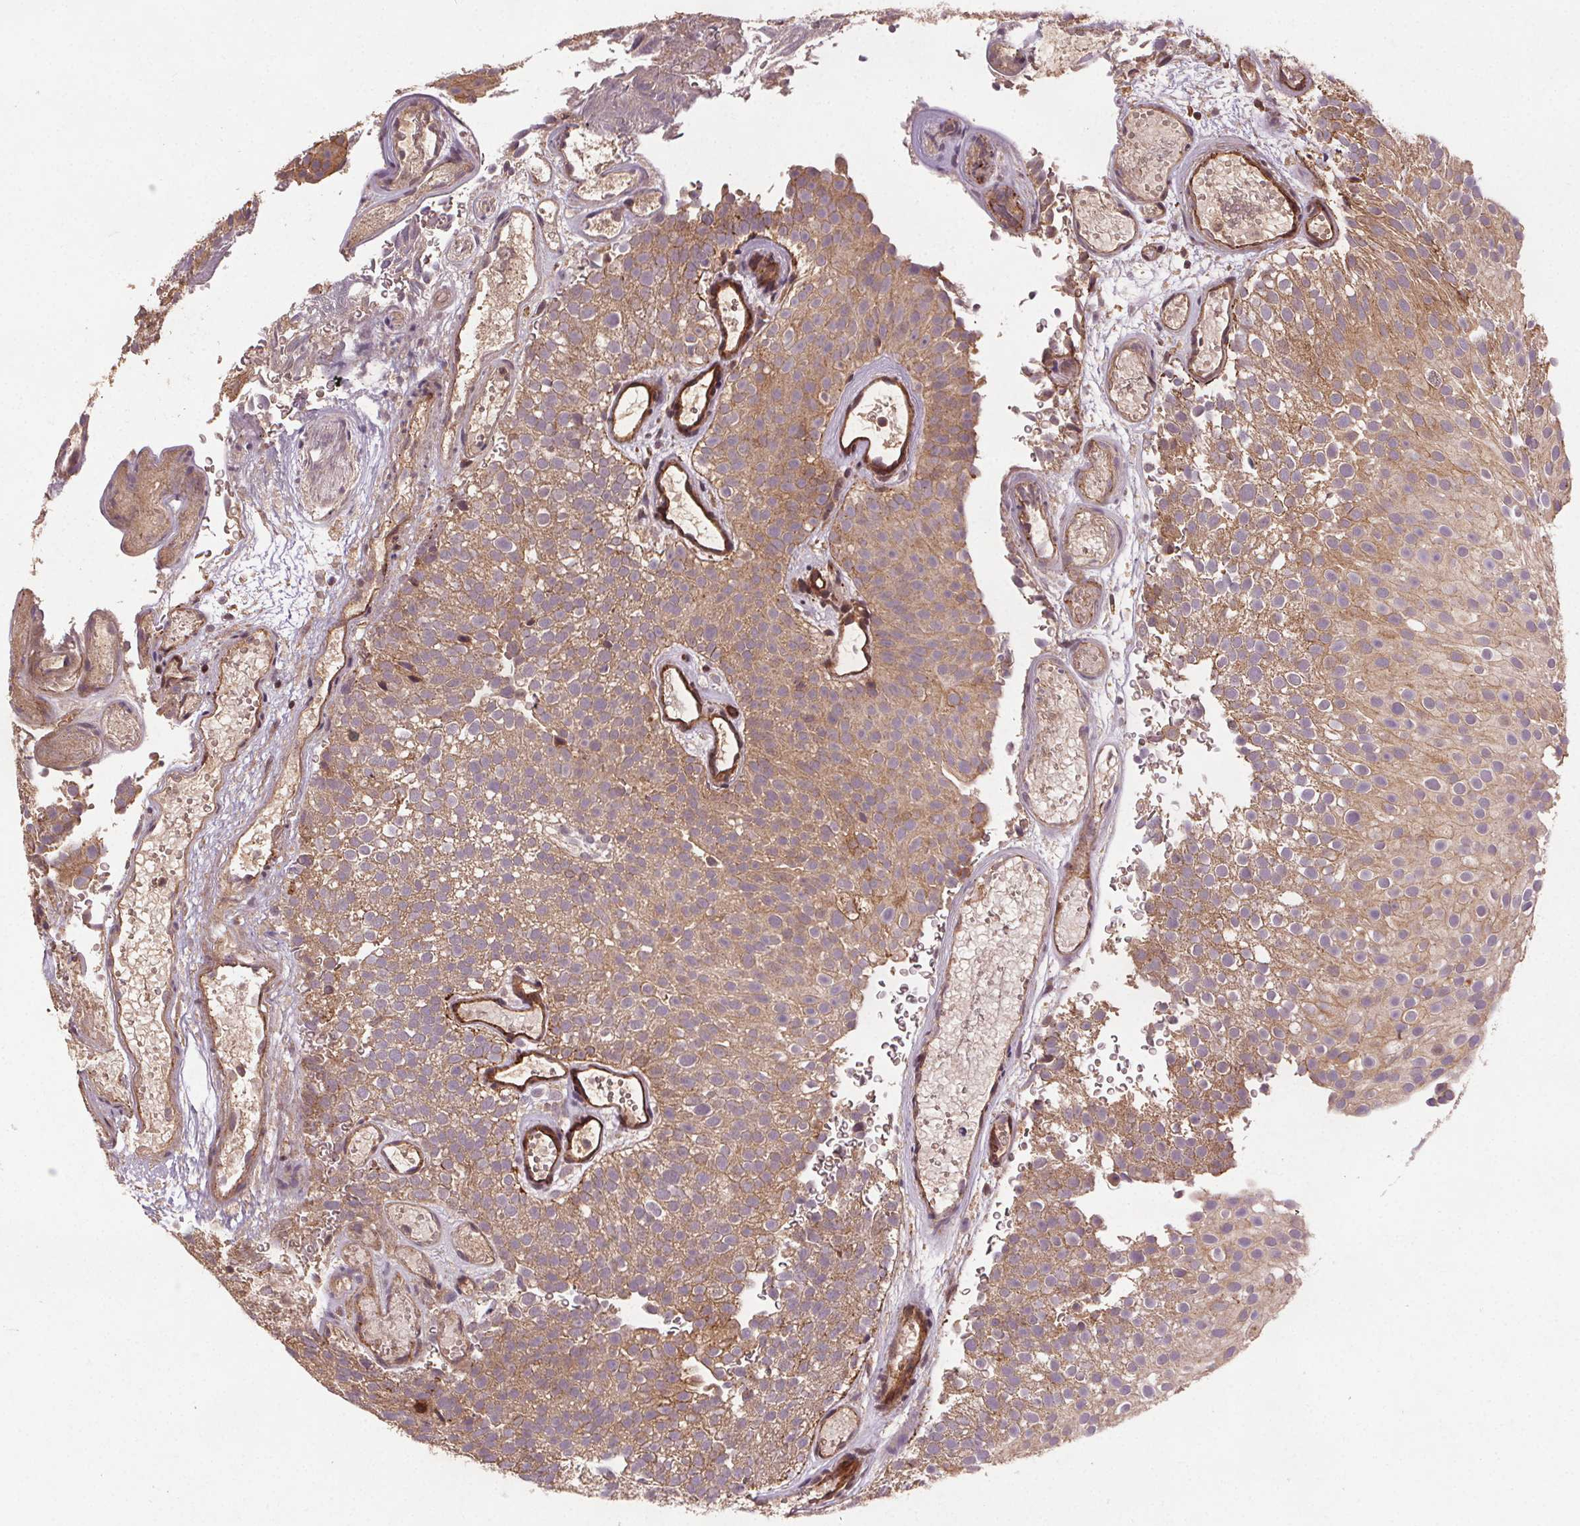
{"staining": {"intensity": "moderate", "quantity": ">75%", "location": "cytoplasmic/membranous"}, "tissue": "urothelial cancer", "cell_type": "Tumor cells", "image_type": "cancer", "snomed": [{"axis": "morphology", "description": "Urothelial carcinoma, Low grade"}, {"axis": "topography", "description": "Urinary bladder"}], "caption": "Urothelial cancer stained with immunohistochemistry shows moderate cytoplasmic/membranous positivity in about >75% of tumor cells.", "gene": "SEC14L2", "patient": {"sex": "male", "age": 78}}